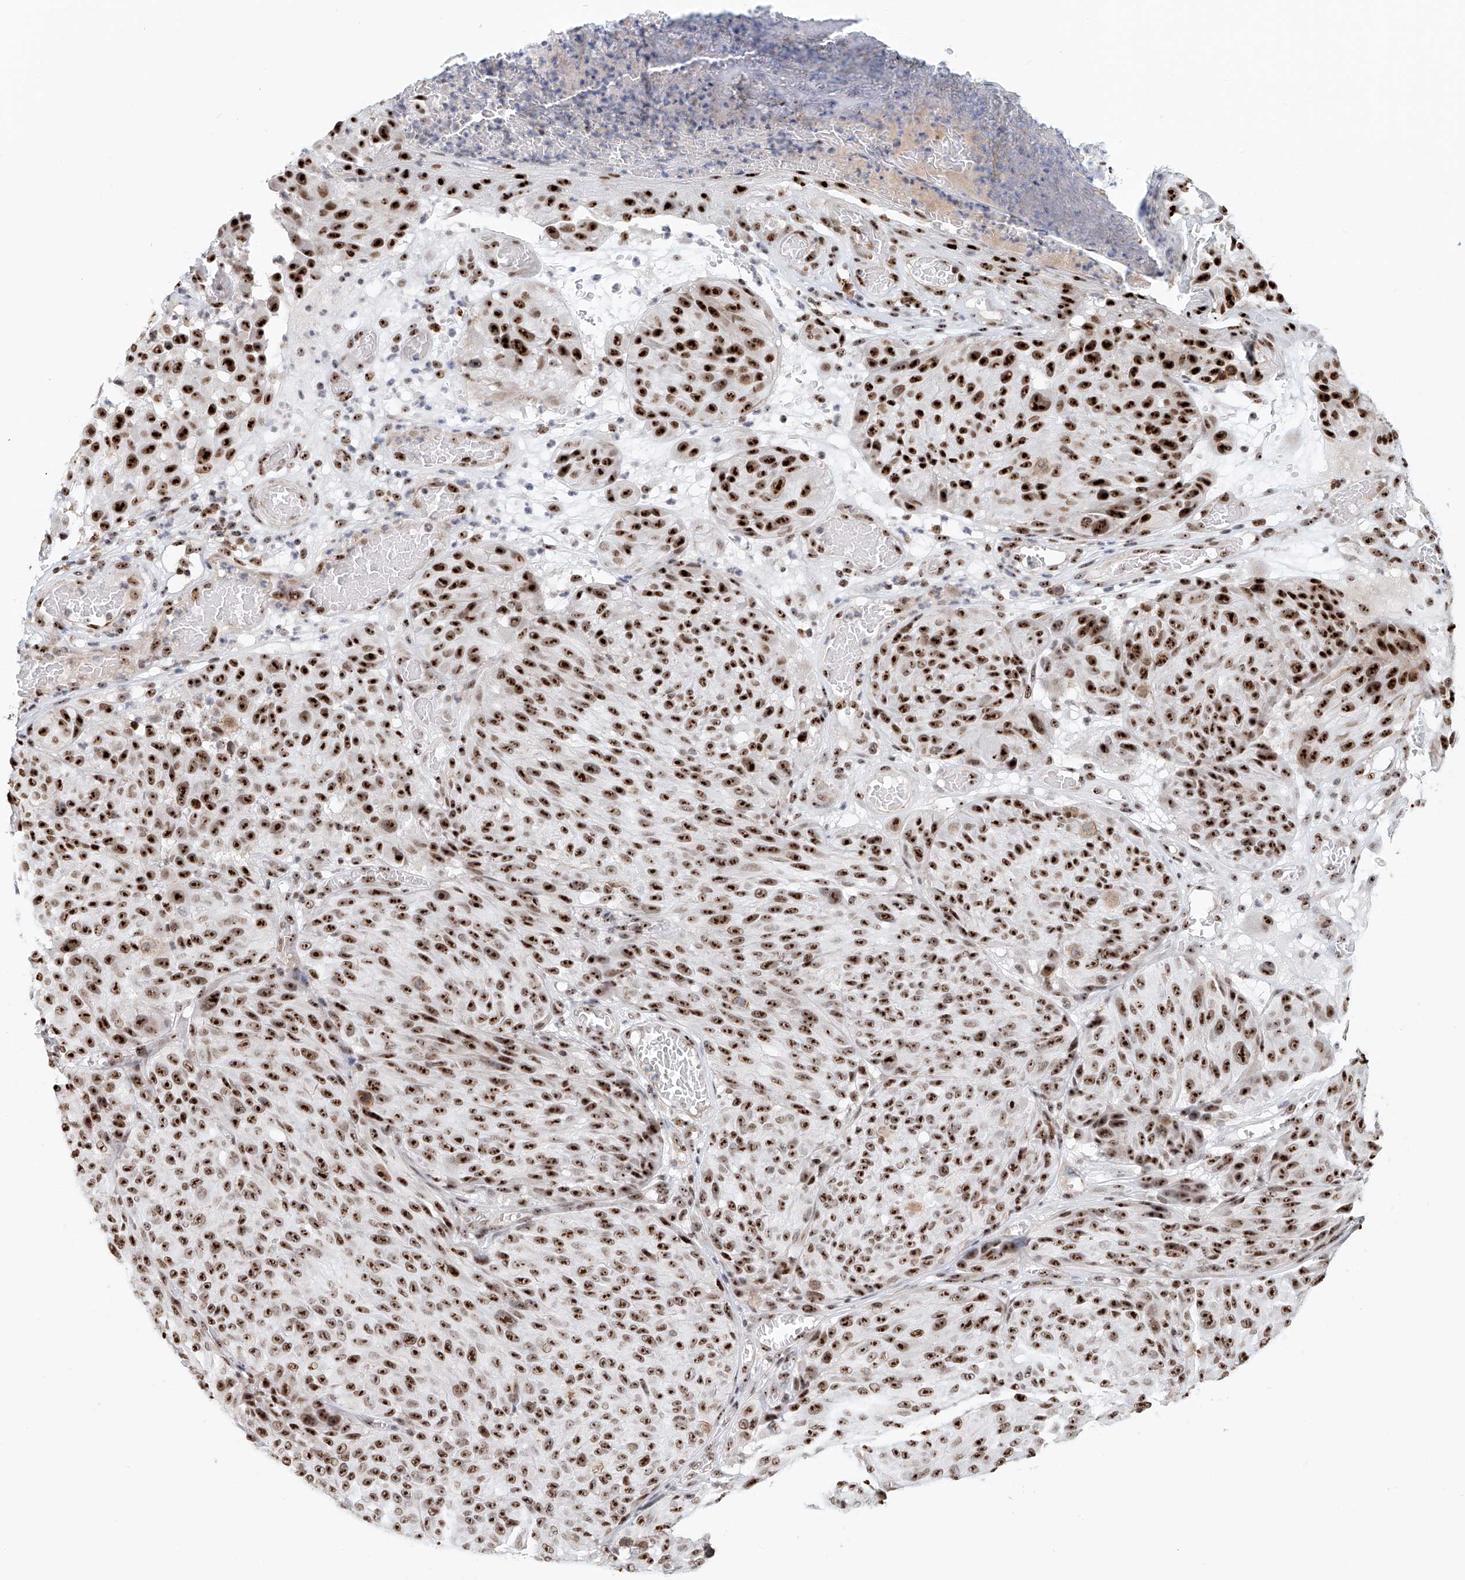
{"staining": {"intensity": "strong", "quantity": ">75%", "location": "nuclear"}, "tissue": "melanoma", "cell_type": "Tumor cells", "image_type": "cancer", "snomed": [{"axis": "morphology", "description": "Malignant melanoma, NOS"}, {"axis": "topography", "description": "Skin"}], "caption": "Protein staining of melanoma tissue shows strong nuclear positivity in about >75% of tumor cells.", "gene": "PRUNE2", "patient": {"sex": "male", "age": 83}}